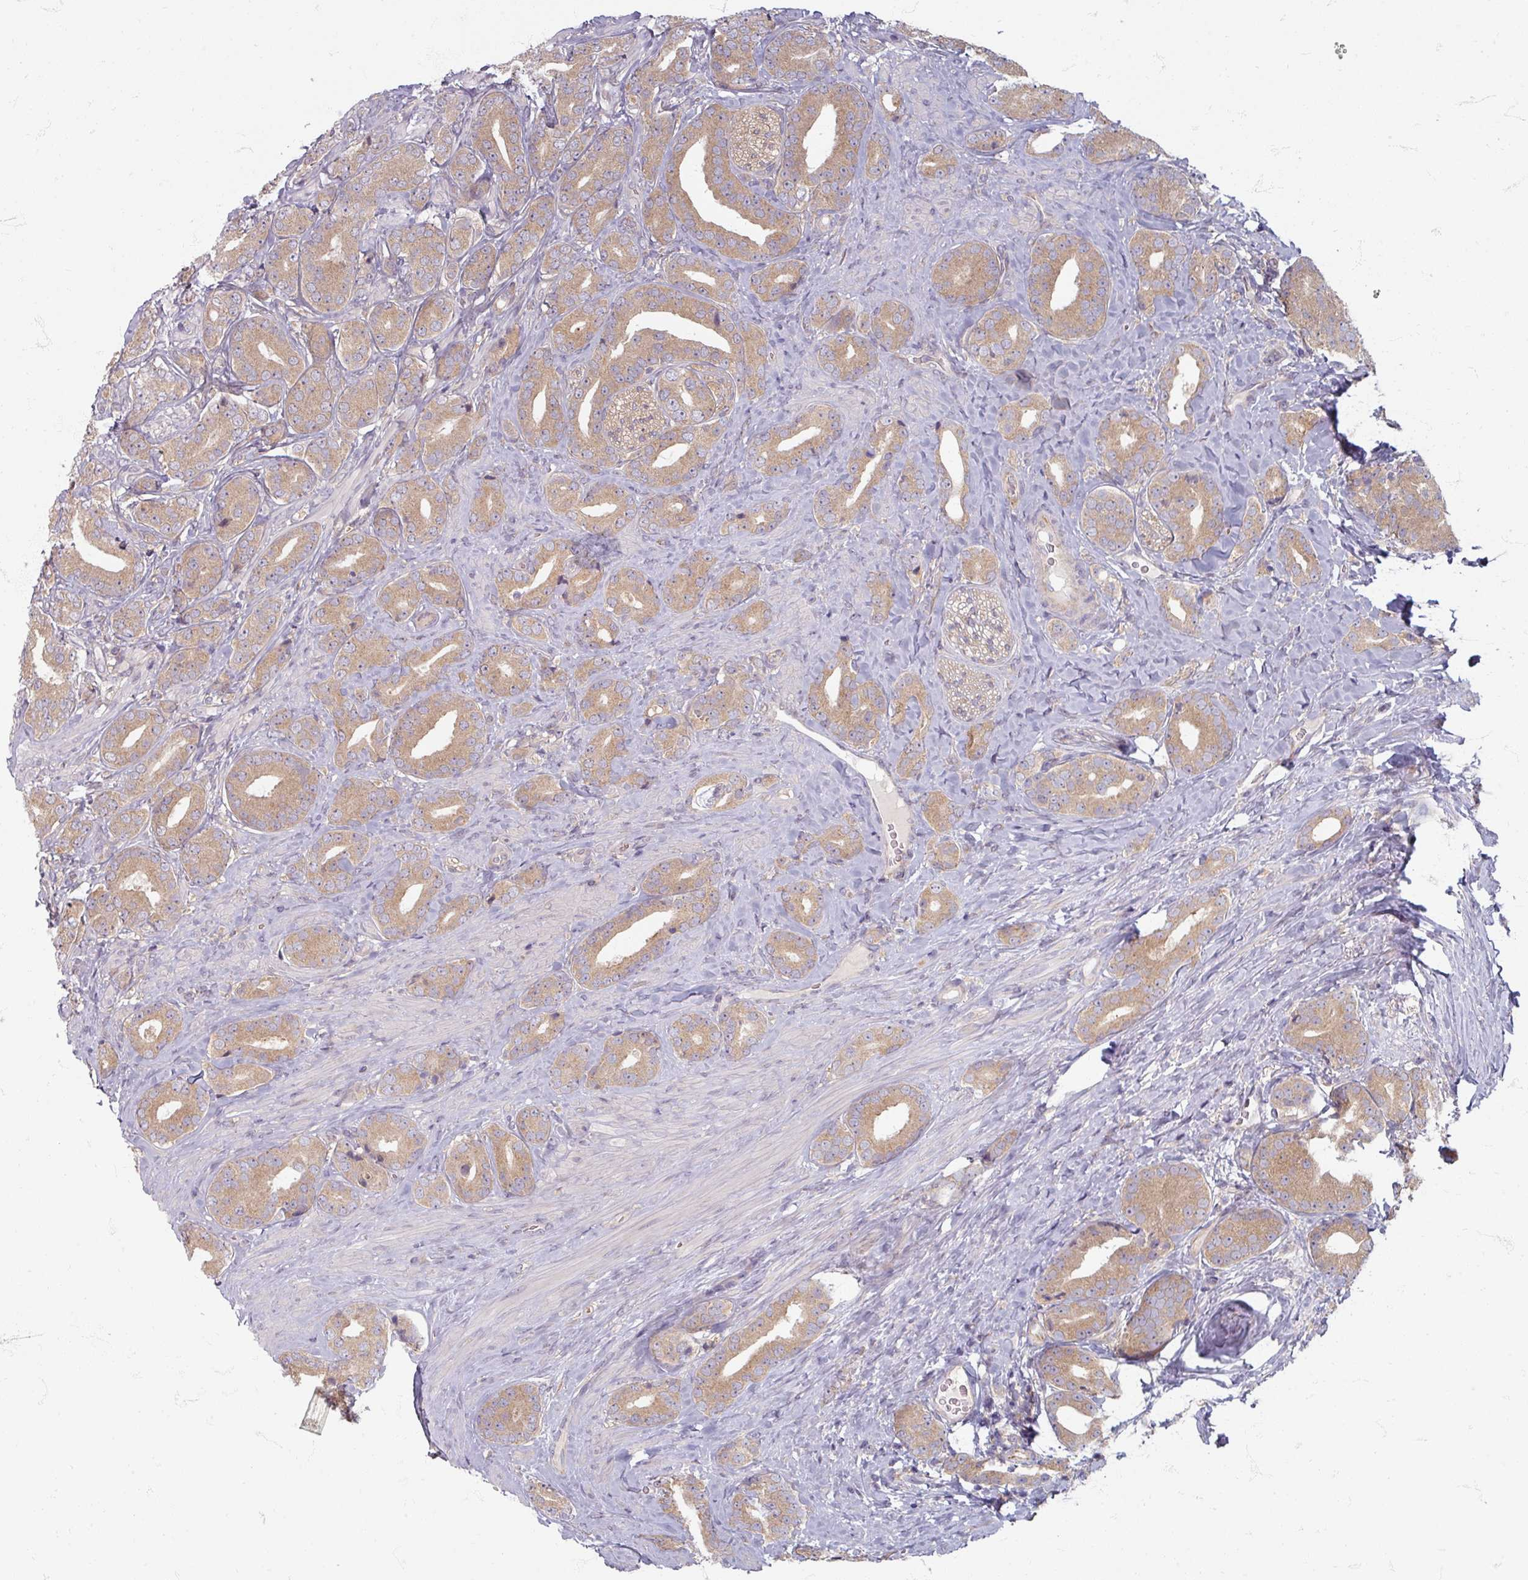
{"staining": {"intensity": "moderate", "quantity": ">75%", "location": "cytoplasmic/membranous"}, "tissue": "prostate cancer", "cell_type": "Tumor cells", "image_type": "cancer", "snomed": [{"axis": "morphology", "description": "Adenocarcinoma, High grade"}, {"axis": "topography", "description": "Prostate"}], "caption": "Brown immunohistochemical staining in human prostate adenocarcinoma (high-grade) demonstrates moderate cytoplasmic/membranous positivity in about >75% of tumor cells.", "gene": "STAM", "patient": {"sex": "male", "age": 63}}